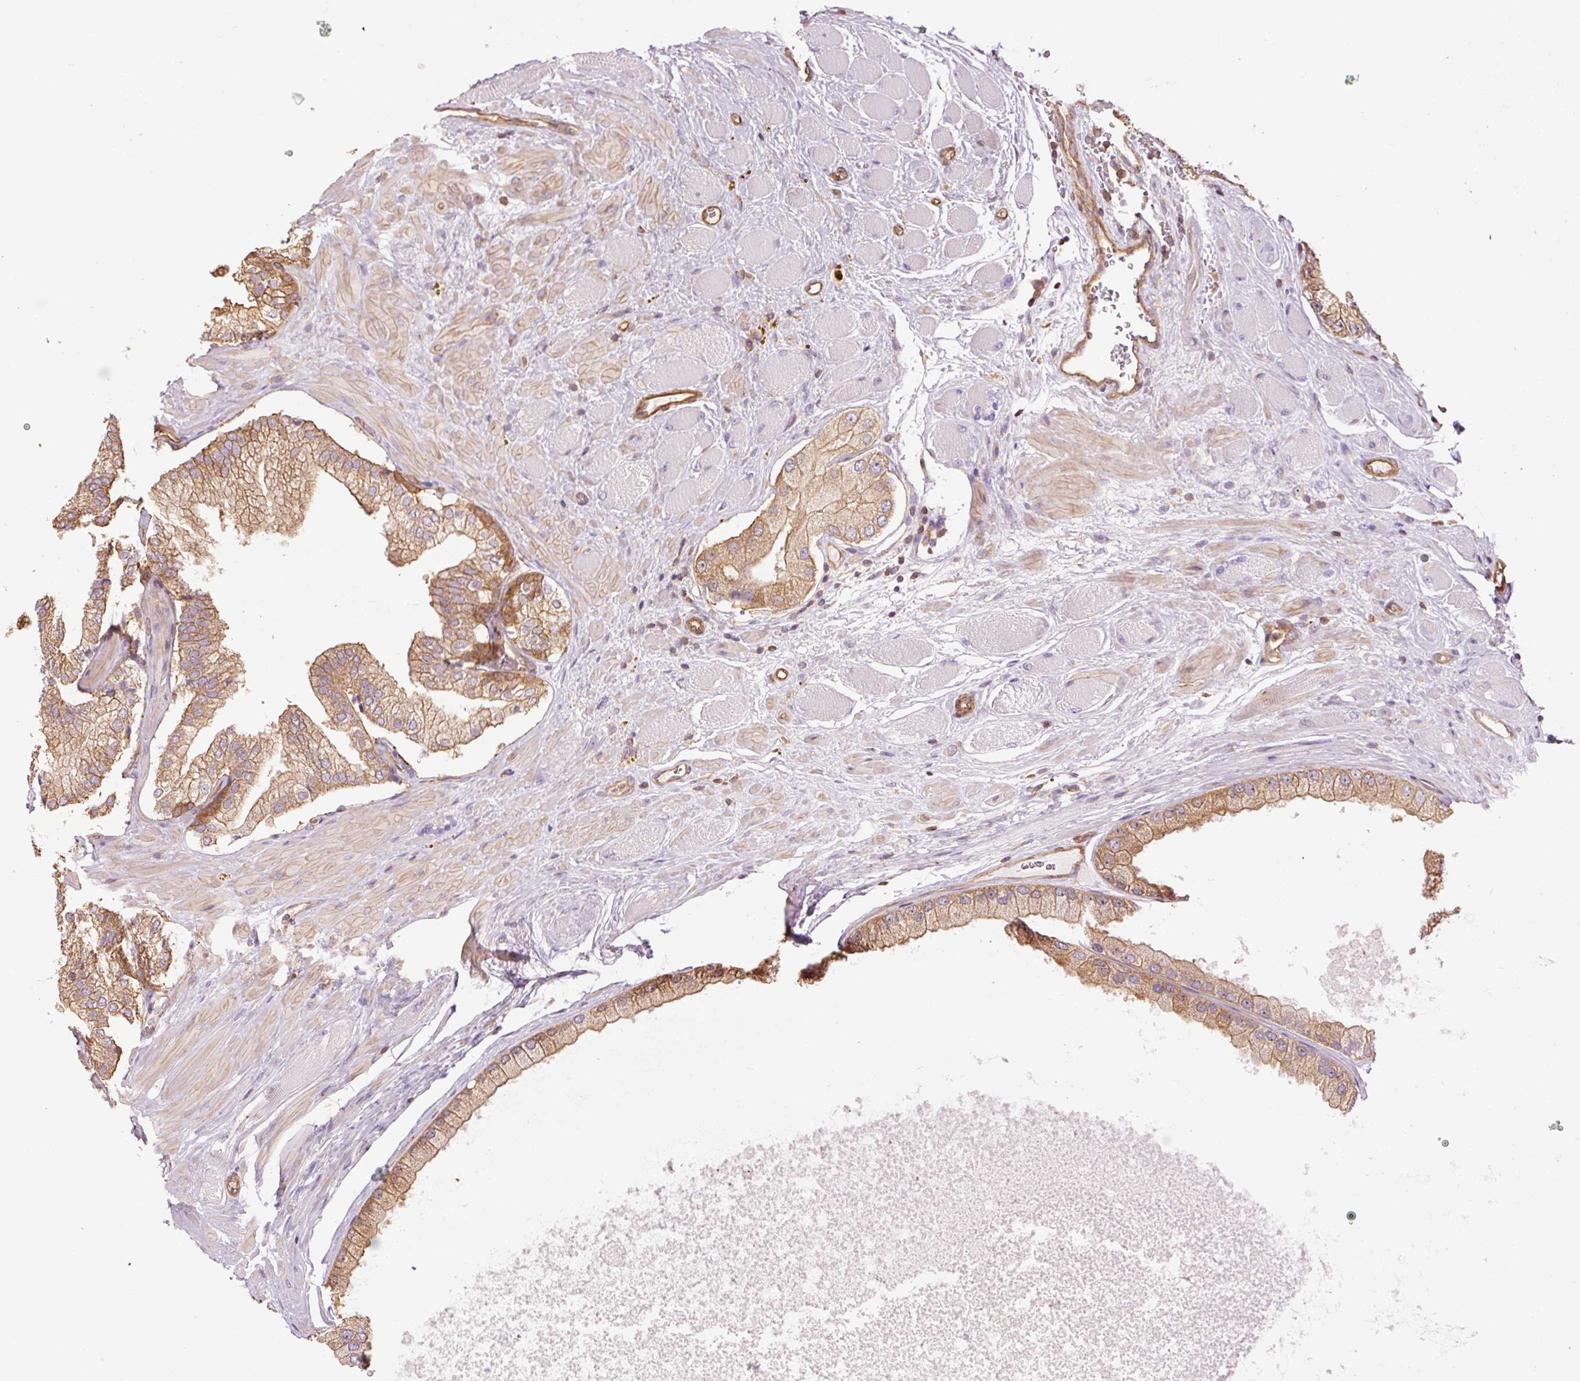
{"staining": {"intensity": "moderate", "quantity": ">75%", "location": "cytoplasmic/membranous"}, "tissue": "prostate cancer", "cell_type": "Tumor cells", "image_type": "cancer", "snomed": [{"axis": "morphology", "description": "Adenocarcinoma, Low grade"}, {"axis": "topography", "description": "Prostate"}], "caption": "Human prostate cancer stained with a brown dye displays moderate cytoplasmic/membranous positive staining in about >75% of tumor cells.", "gene": "PPP1R1B", "patient": {"sex": "male", "age": 42}}